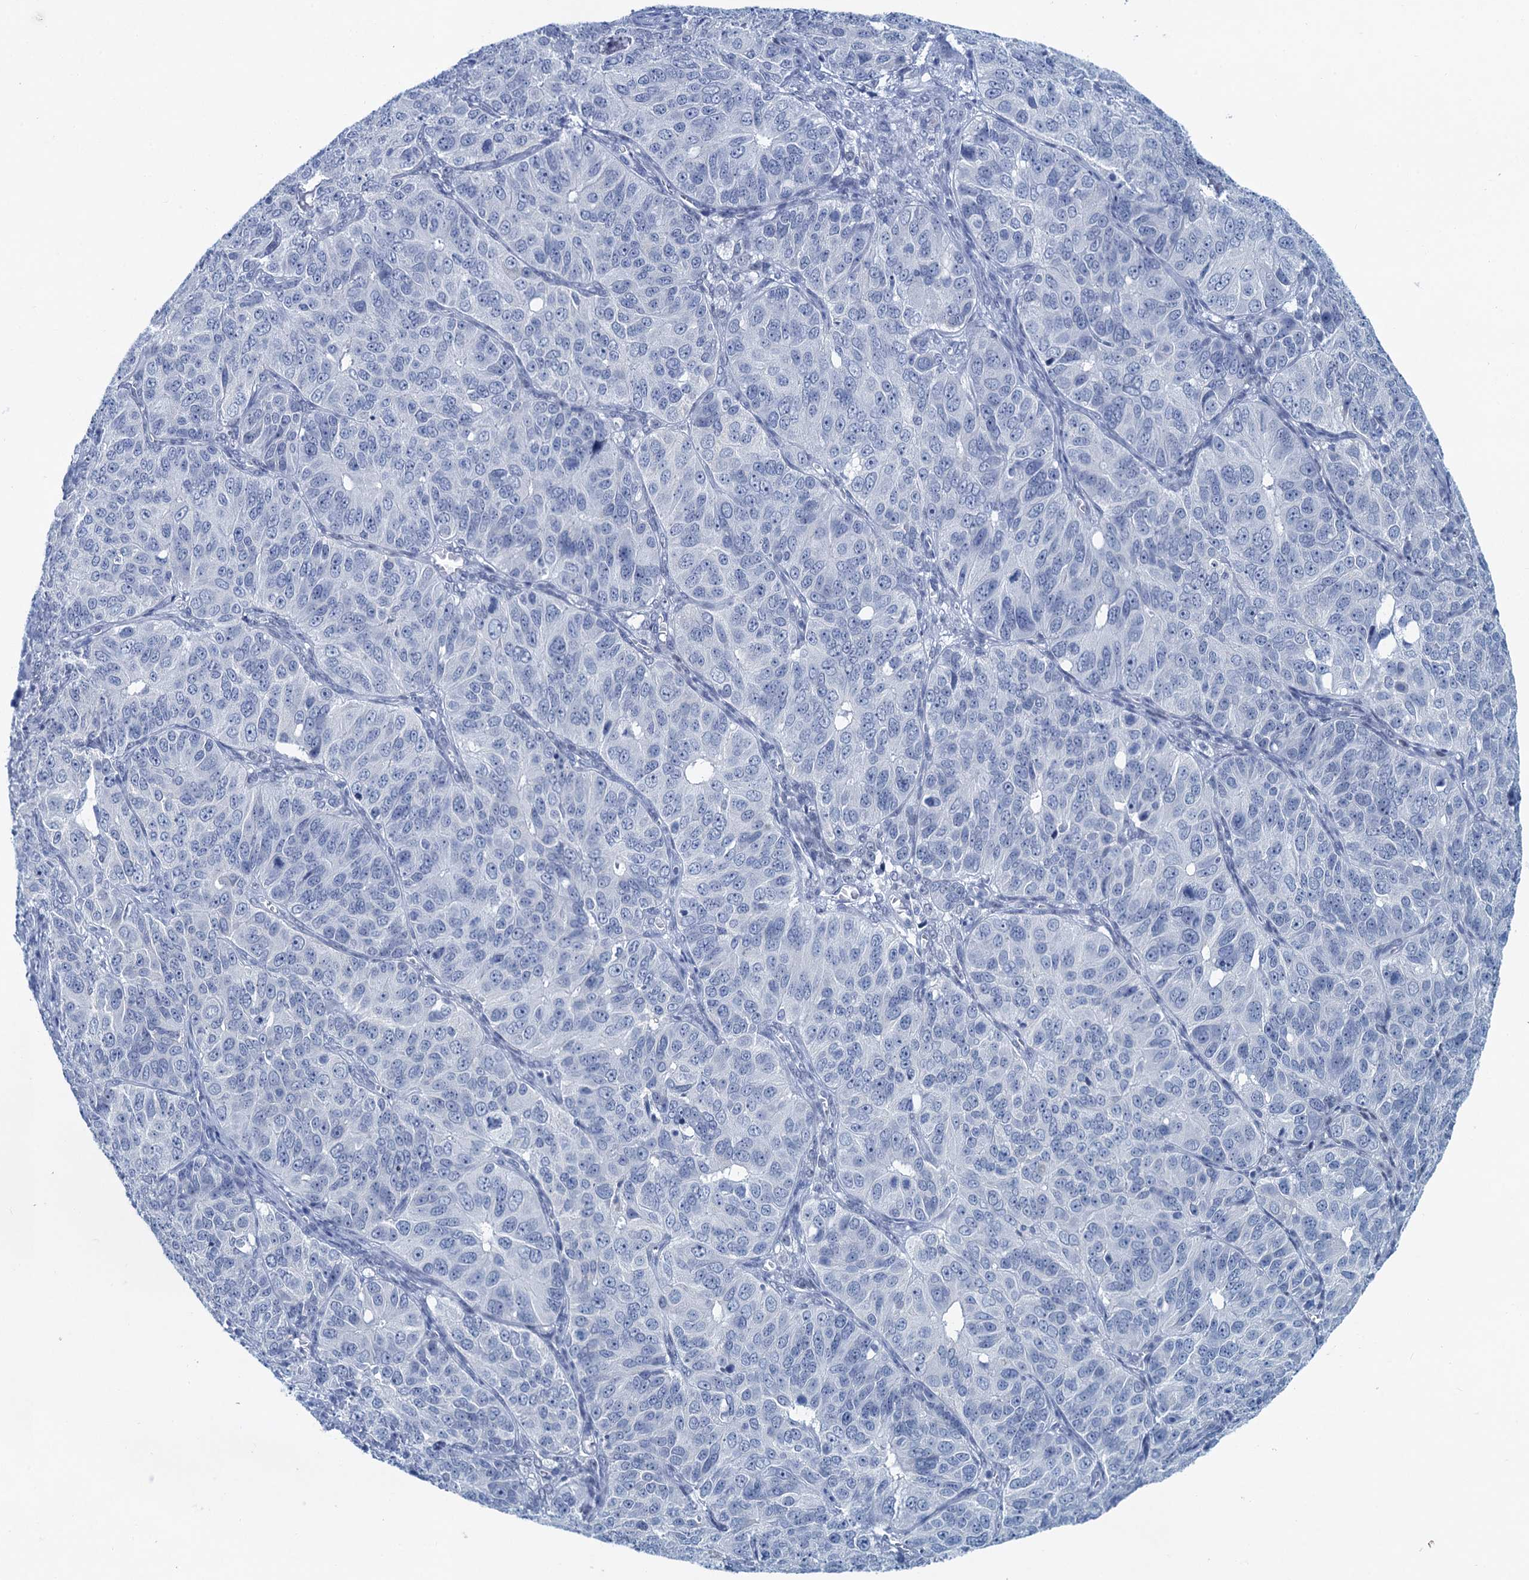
{"staining": {"intensity": "negative", "quantity": "none", "location": "none"}, "tissue": "ovarian cancer", "cell_type": "Tumor cells", "image_type": "cancer", "snomed": [{"axis": "morphology", "description": "Carcinoma, endometroid"}, {"axis": "topography", "description": "Ovary"}], "caption": "High power microscopy image of an immunohistochemistry micrograph of ovarian endometroid carcinoma, revealing no significant staining in tumor cells.", "gene": "HAPSTR1", "patient": {"sex": "female", "age": 51}}